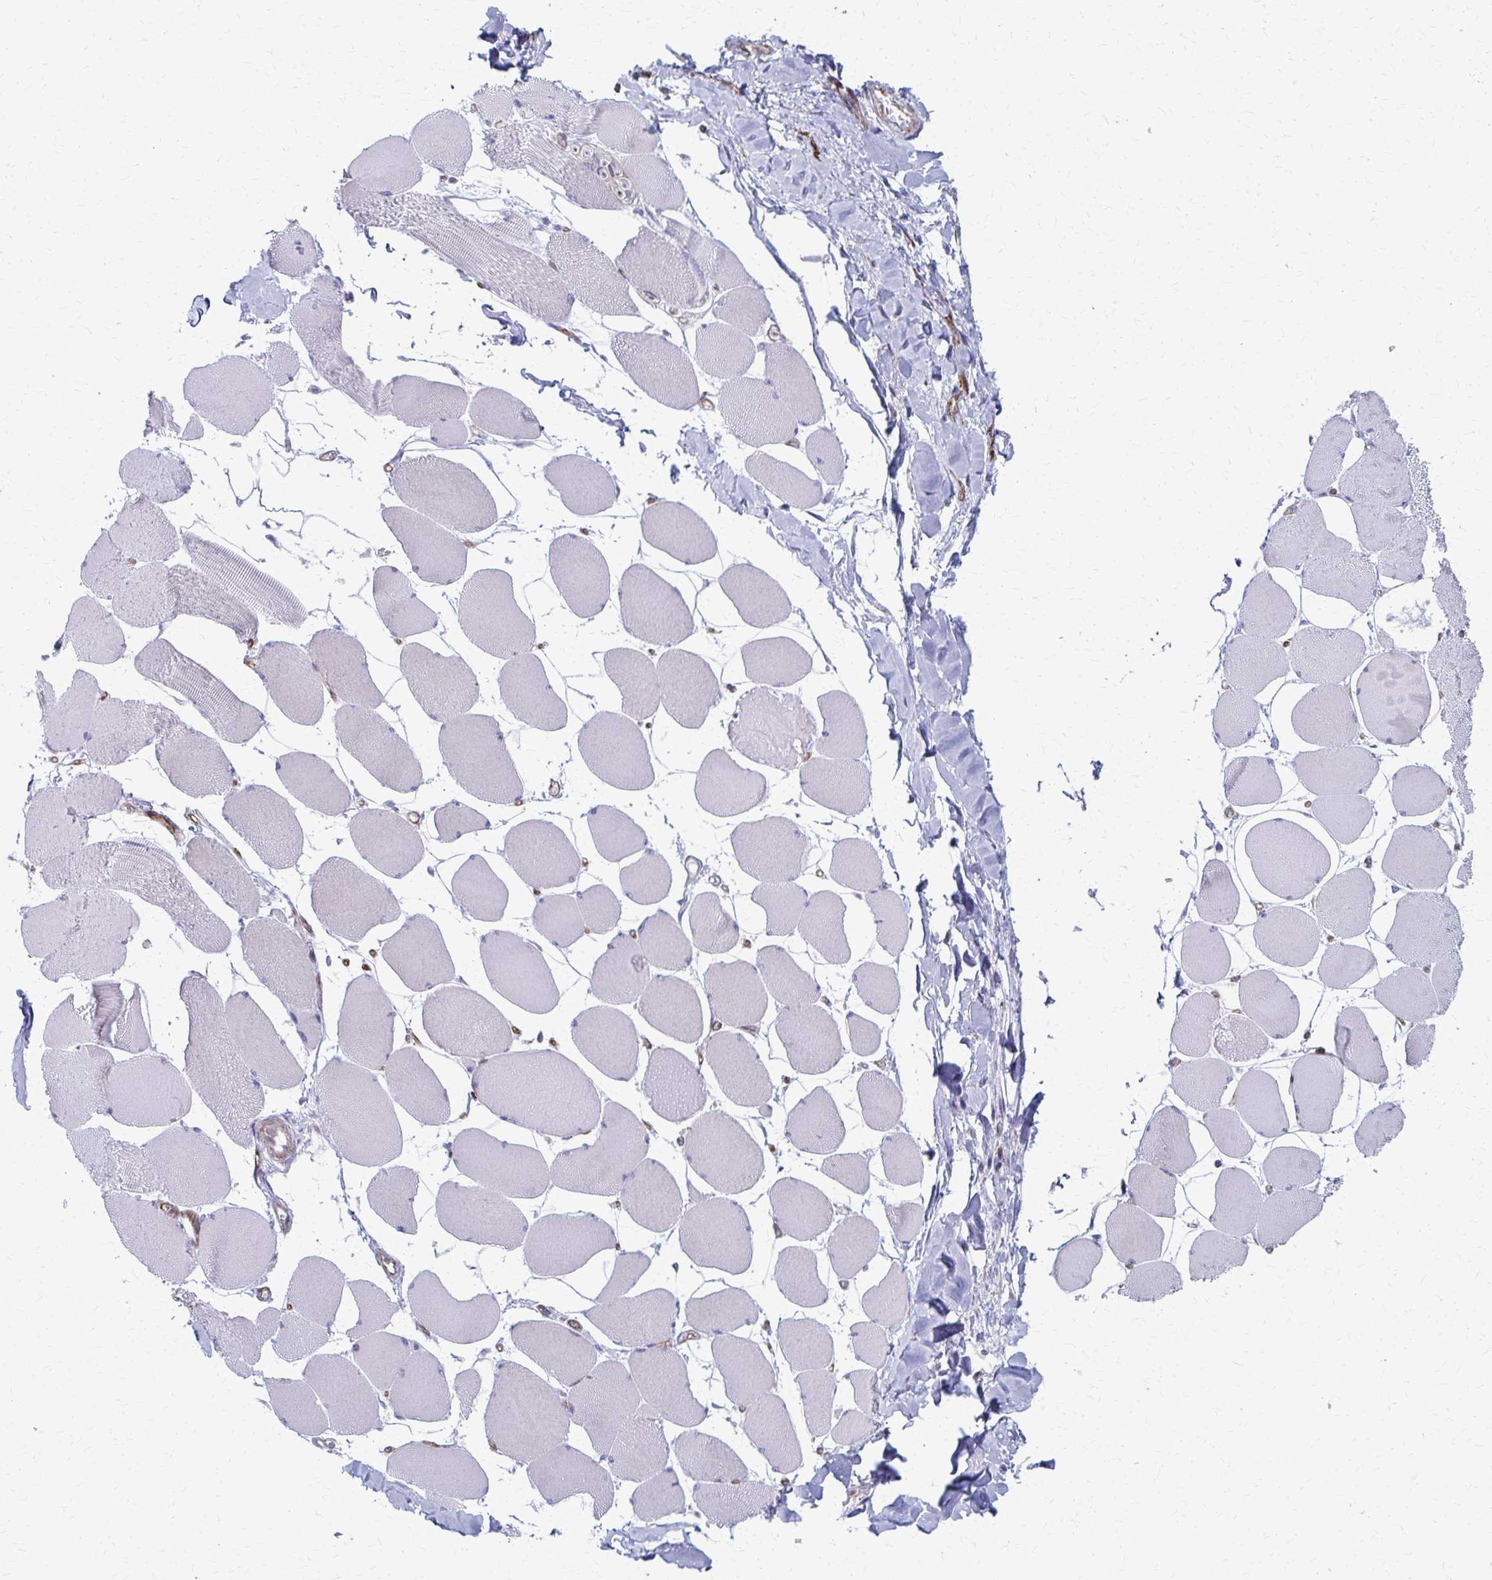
{"staining": {"intensity": "weak", "quantity": "<25%", "location": "cytoplasmic/membranous"}, "tissue": "skeletal muscle", "cell_type": "Myocytes", "image_type": "normal", "snomed": [{"axis": "morphology", "description": "Normal tissue, NOS"}, {"axis": "topography", "description": "Skeletal muscle"}], "caption": "Unremarkable skeletal muscle was stained to show a protein in brown. There is no significant expression in myocytes.", "gene": "FAHD1", "patient": {"sex": "female", "age": 75}}